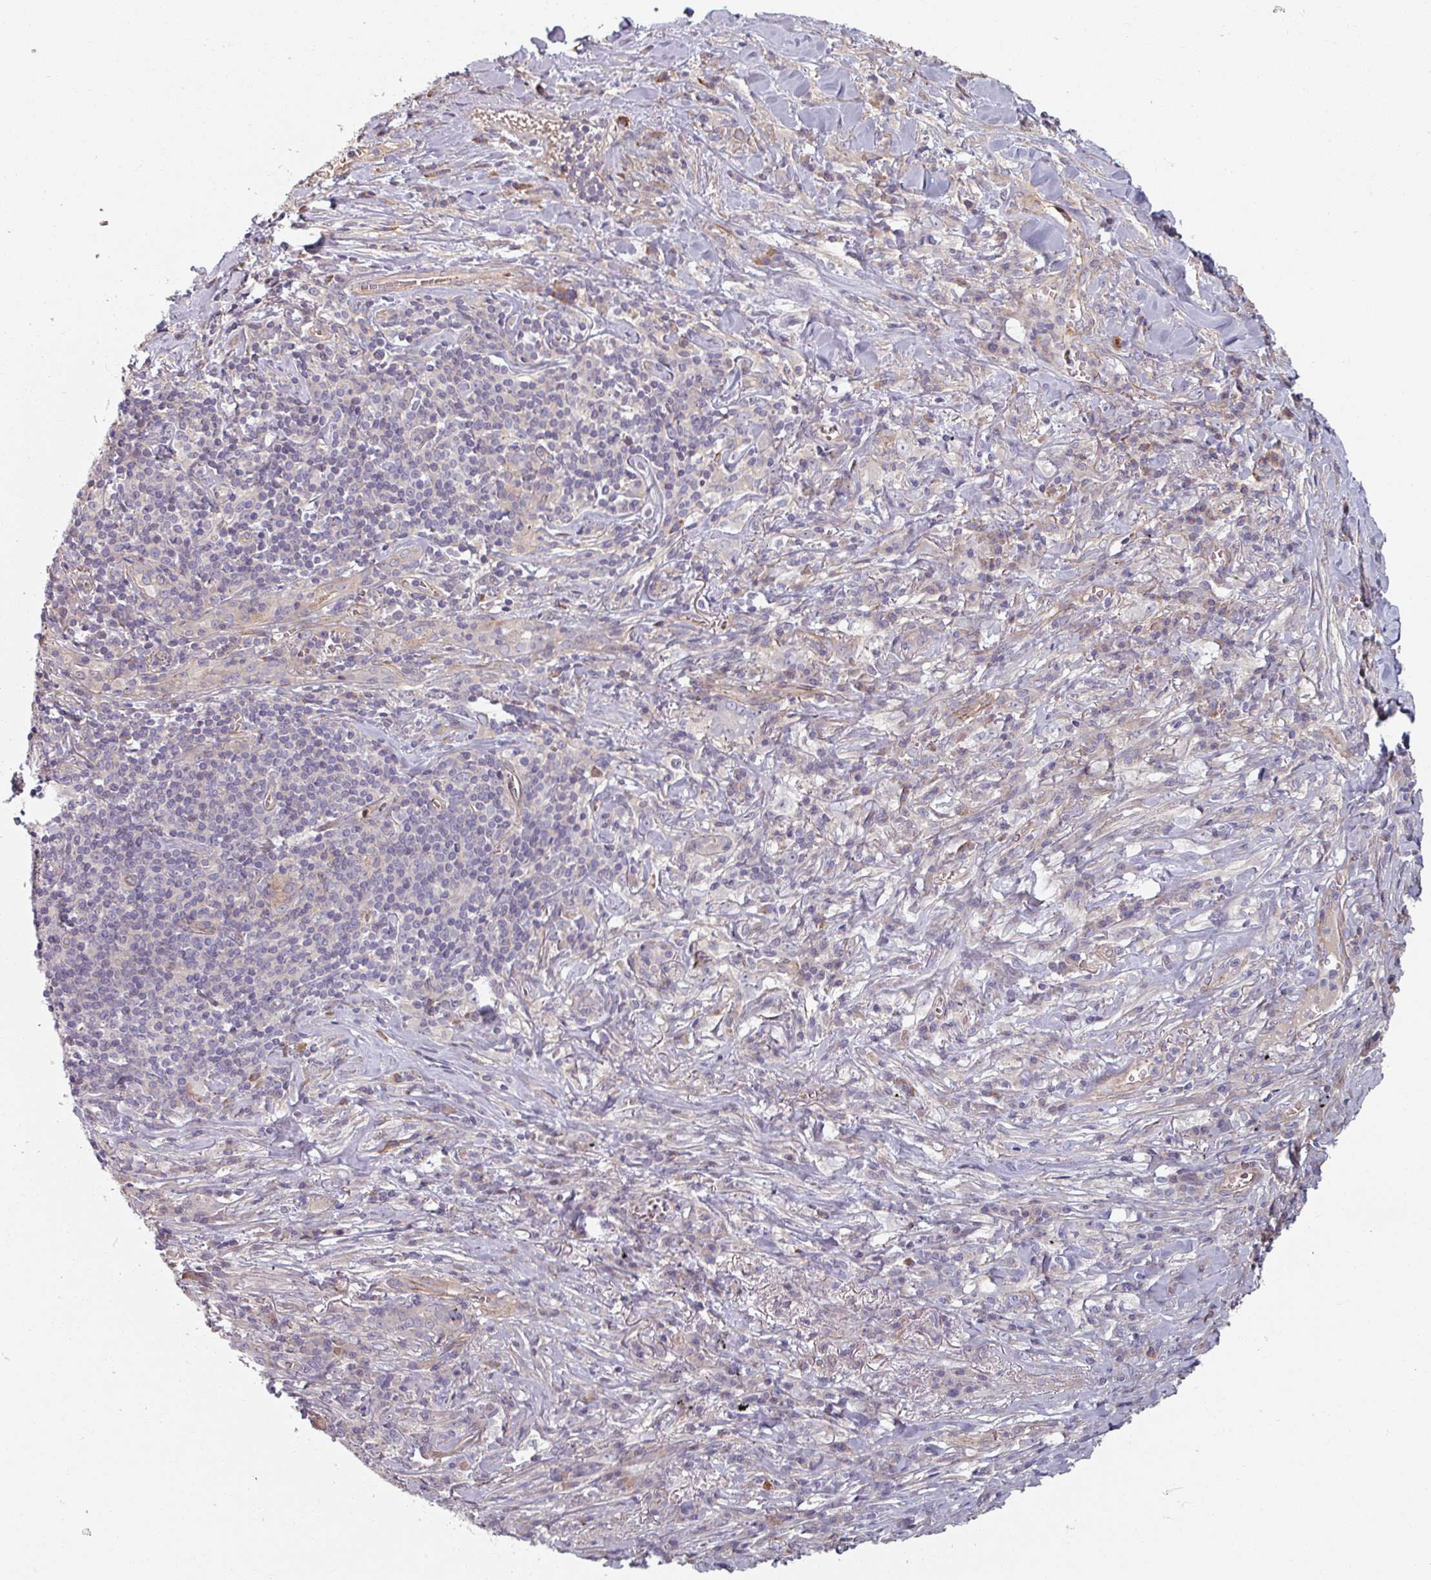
{"staining": {"intensity": "negative", "quantity": "none", "location": "none"}, "tissue": "lung cancer", "cell_type": "Tumor cells", "image_type": "cancer", "snomed": [{"axis": "morphology", "description": "Squamous cell carcinoma, NOS"}, {"axis": "topography", "description": "Lung"}], "caption": "Tumor cells are negative for protein expression in human squamous cell carcinoma (lung).", "gene": "C4BPB", "patient": {"sex": "male", "age": 76}}